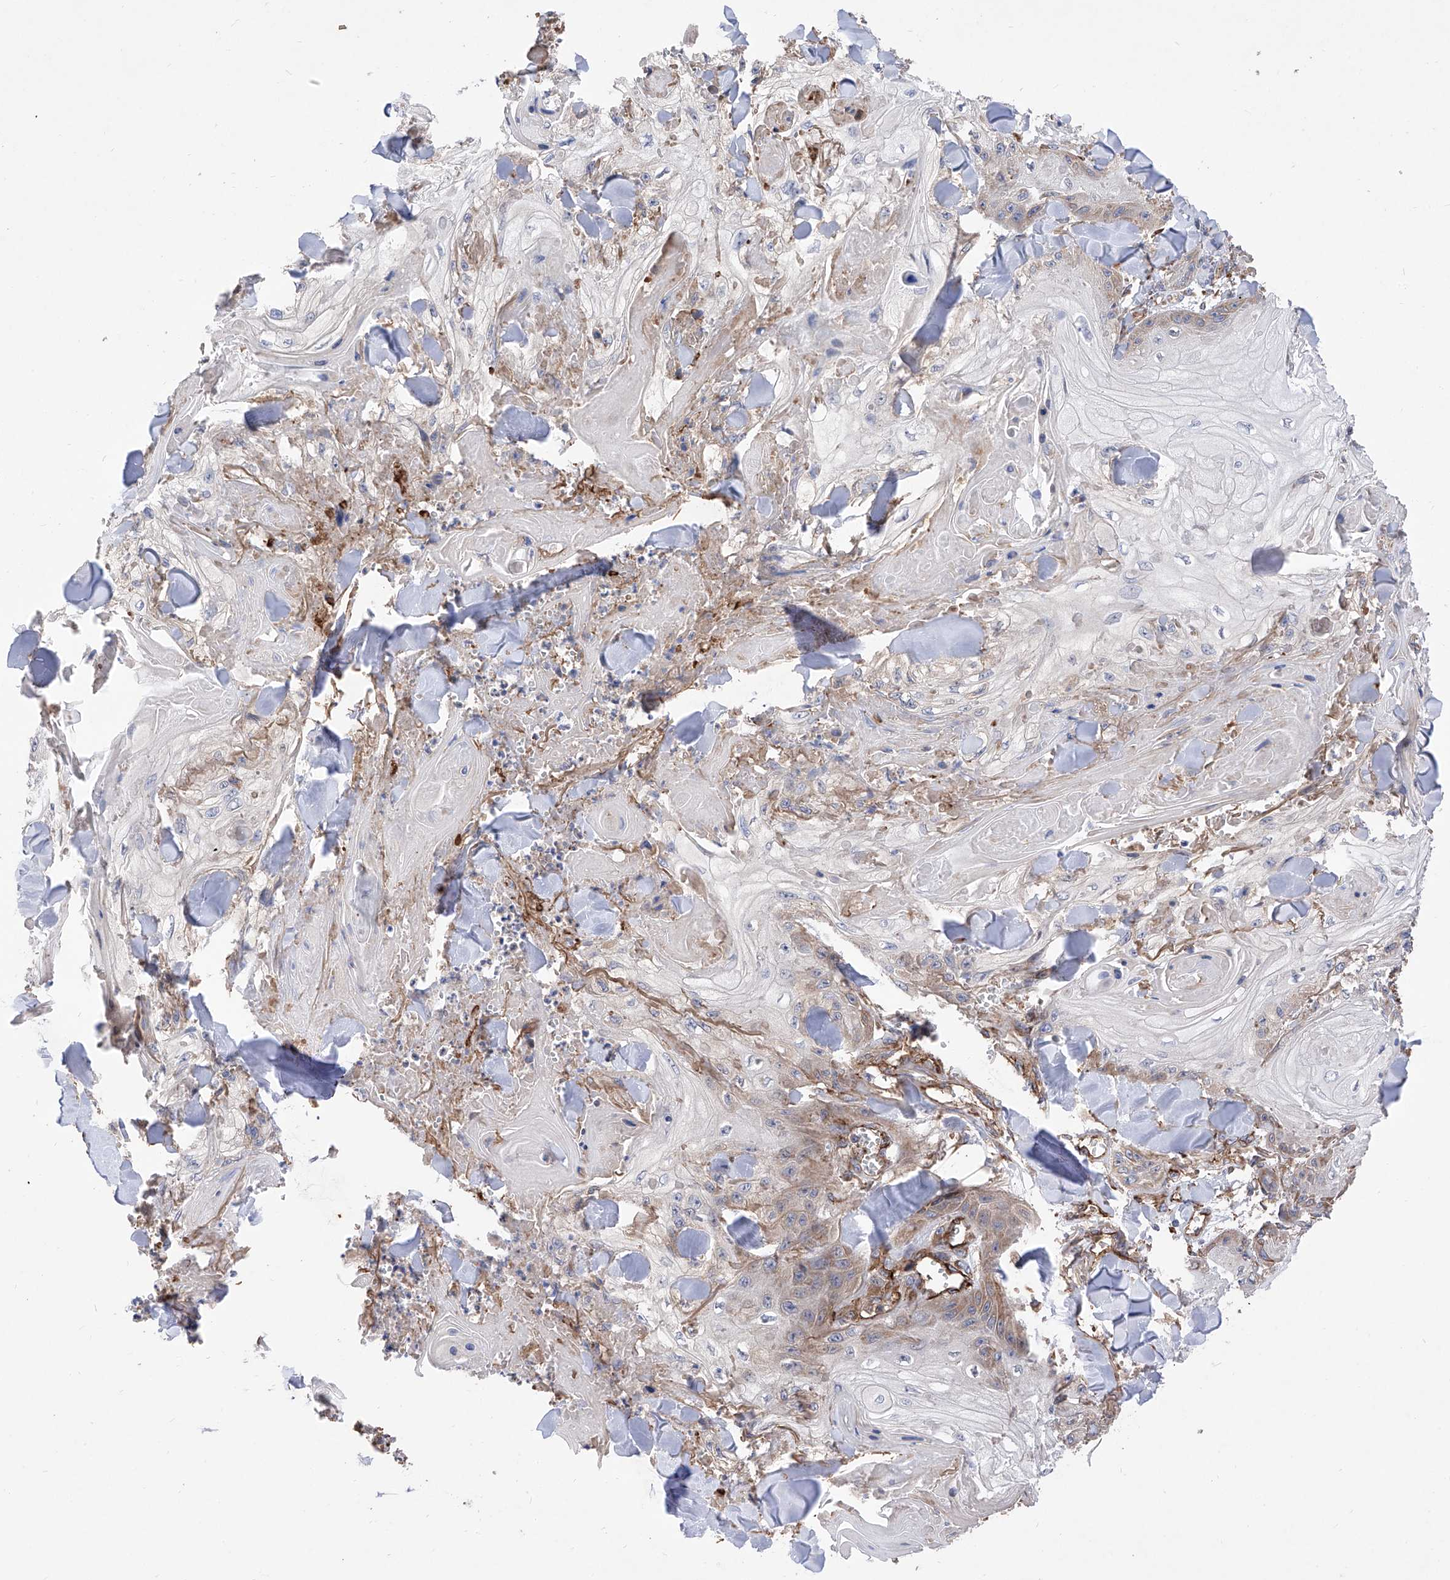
{"staining": {"intensity": "weak", "quantity": "25%-75%", "location": "cytoplasmic/membranous"}, "tissue": "skin cancer", "cell_type": "Tumor cells", "image_type": "cancer", "snomed": [{"axis": "morphology", "description": "Squamous cell carcinoma, NOS"}, {"axis": "topography", "description": "Skin"}], "caption": "Squamous cell carcinoma (skin) stained with immunohistochemistry (IHC) displays weak cytoplasmic/membranous staining in approximately 25%-75% of tumor cells. The protein is stained brown, and the nuclei are stained in blue (DAB IHC with brightfield microscopy, high magnification).", "gene": "INPP5B", "patient": {"sex": "male", "age": 74}}